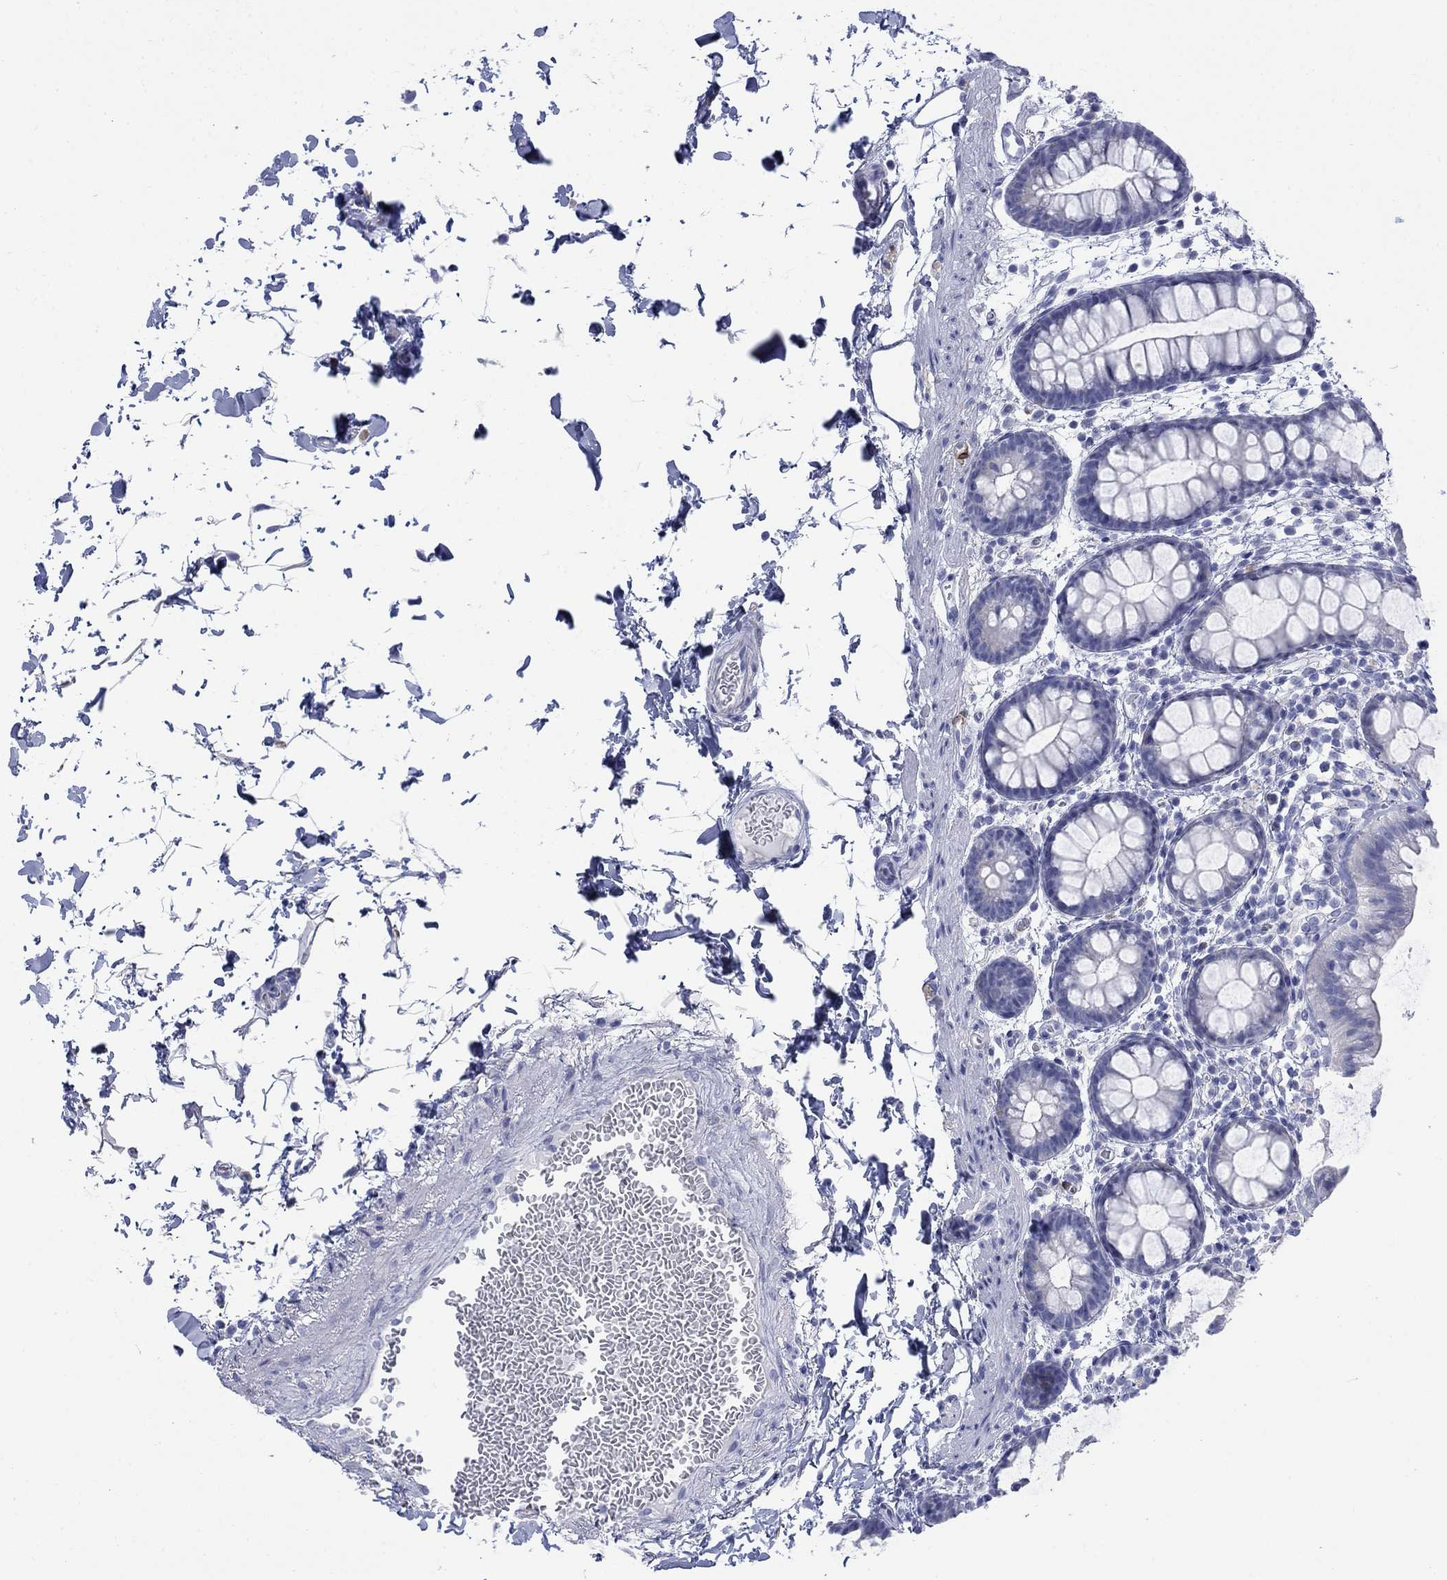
{"staining": {"intensity": "moderate", "quantity": "<25%", "location": "cytoplasmic/membranous"}, "tissue": "rectum", "cell_type": "Glandular cells", "image_type": "normal", "snomed": [{"axis": "morphology", "description": "Normal tissue, NOS"}, {"axis": "topography", "description": "Rectum"}], "caption": "IHC staining of unremarkable rectum, which reveals low levels of moderate cytoplasmic/membranous expression in about <25% of glandular cells indicating moderate cytoplasmic/membranous protein staining. The staining was performed using DAB (brown) for protein detection and nuclei were counterstained in hematoxylin (blue).", "gene": "IGF2BP3", "patient": {"sex": "male", "age": 57}}